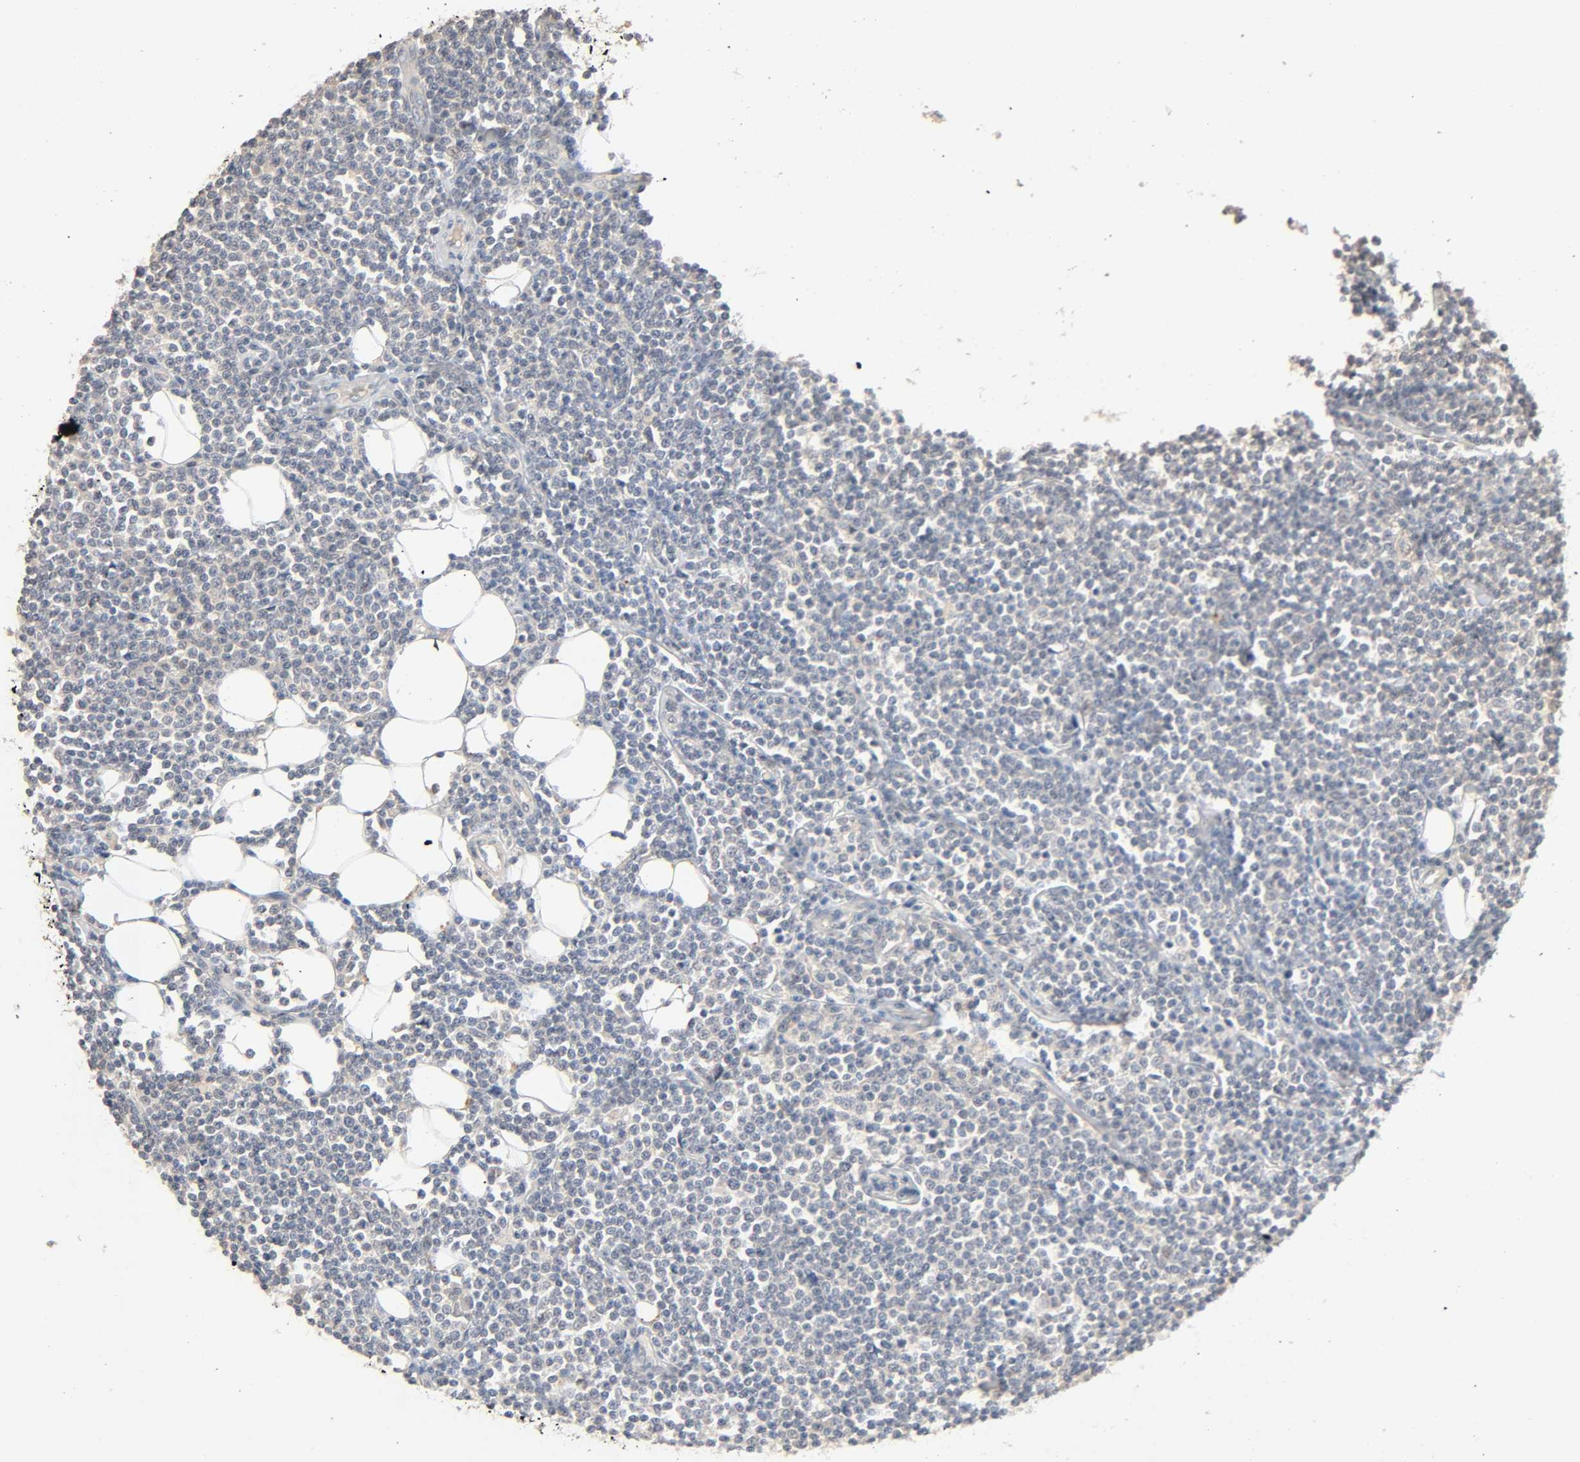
{"staining": {"intensity": "negative", "quantity": "none", "location": "none"}, "tissue": "lymphoma", "cell_type": "Tumor cells", "image_type": "cancer", "snomed": [{"axis": "morphology", "description": "Malignant lymphoma, non-Hodgkin's type, Low grade"}, {"axis": "topography", "description": "Soft tissue"}], "caption": "Low-grade malignant lymphoma, non-Hodgkin's type was stained to show a protein in brown. There is no significant positivity in tumor cells.", "gene": "MAGEA8", "patient": {"sex": "male", "age": 92}}